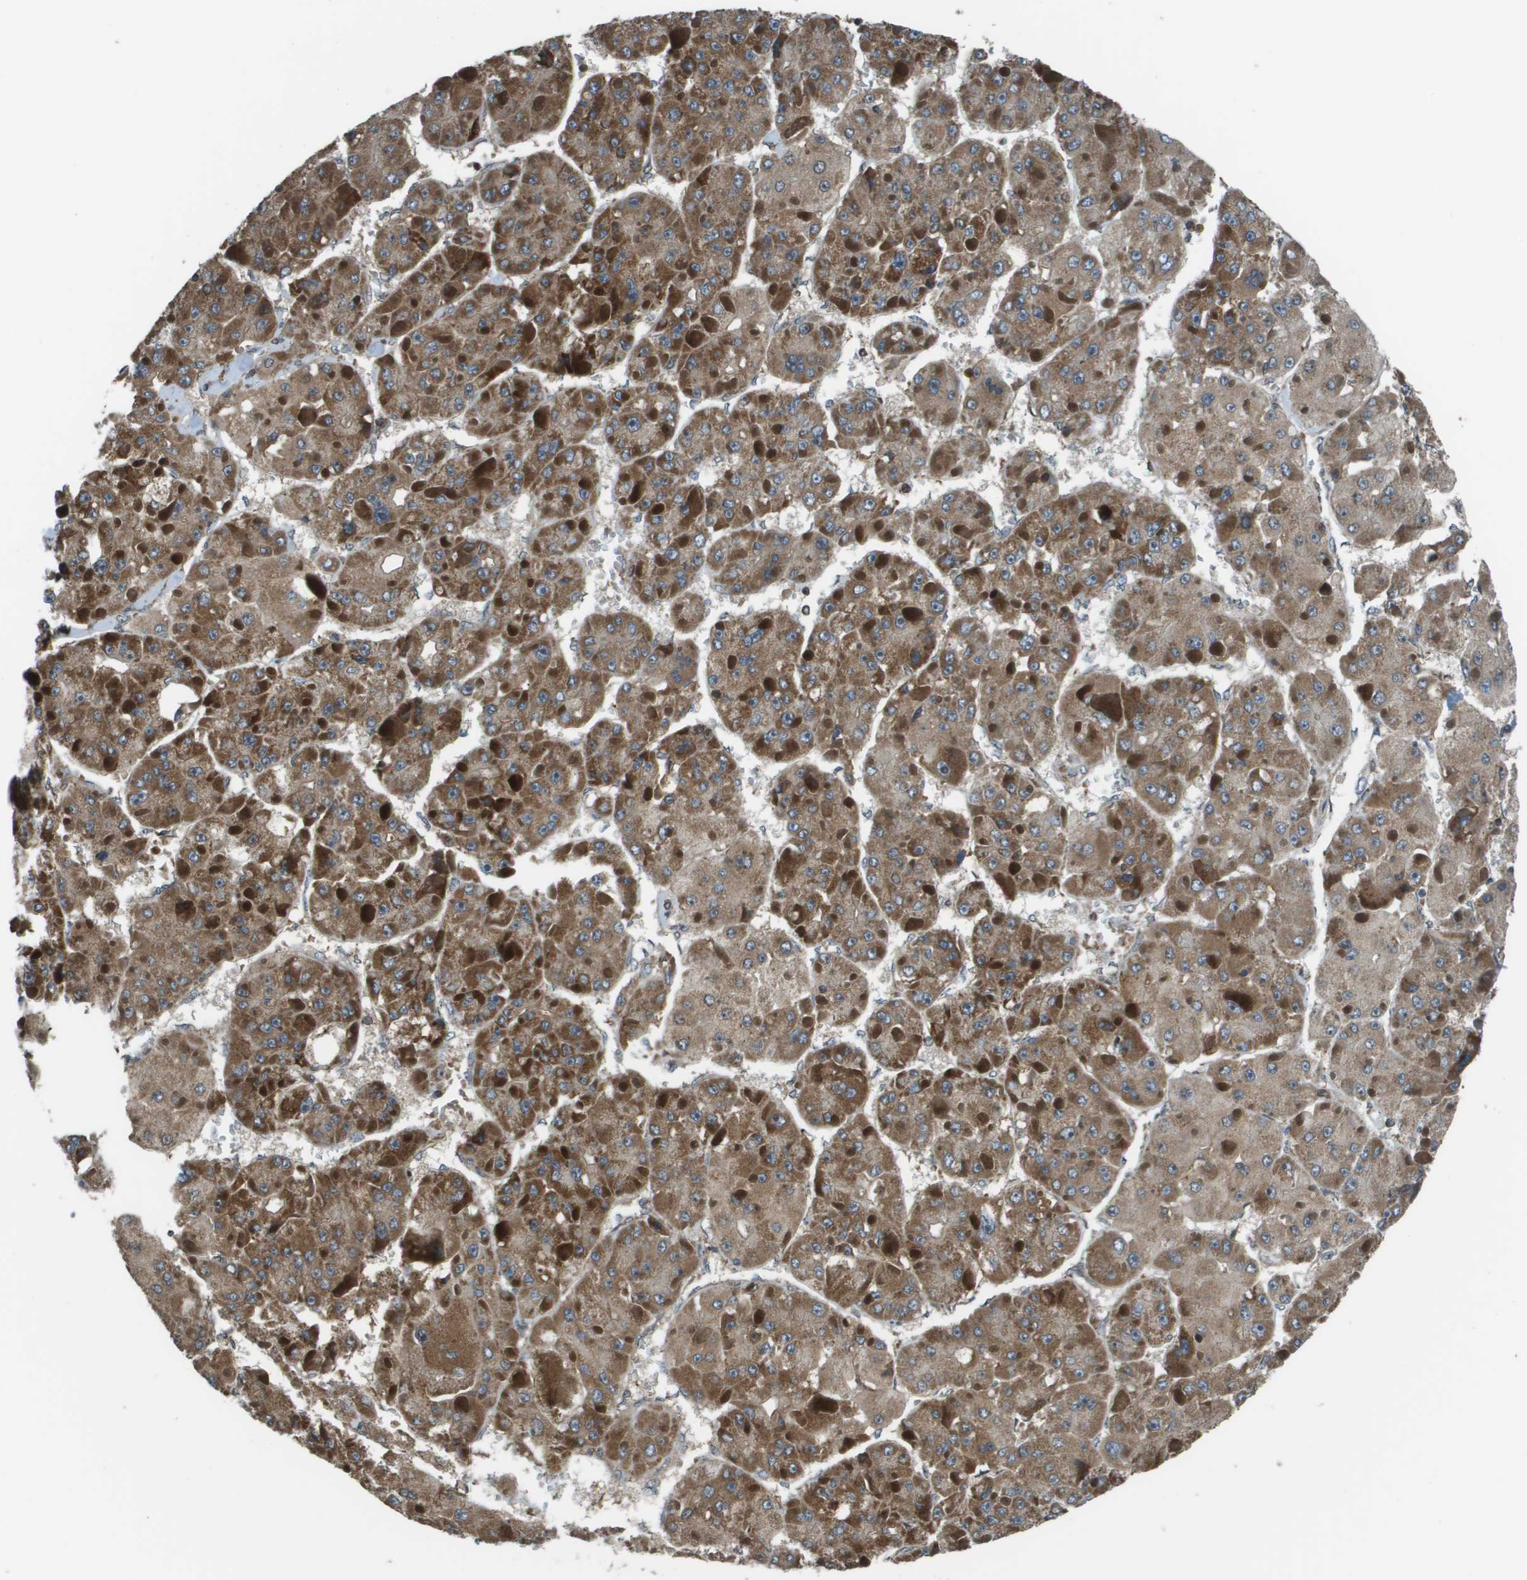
{"staining": {"intensity": "moderate", "quantity": ">75%", "location": "cytoplasmic/membranous"}, "tissue": "liver cancer", "cell_type": "Tumor cells", "image_type": "cancer", "snomed": [{"axis": "morphology", "description": "Carcinoma, Hepatocellular, NOS"}, {"axis": "topography", "description": "Liver"}], "caption": "IHC micrograph of neoplastic tissue: liver cancer (hepatocellular carcinoma) stained using immunohistochemistry demonstrates medium levels of moderate protein expression localized specifically in the cytoplasmic/membranous of tumor cells, appearing as a cytoplasmic/membranous brown color.", "gene": "PLPBP", "patient": {"sex": "female", "age": 73}}